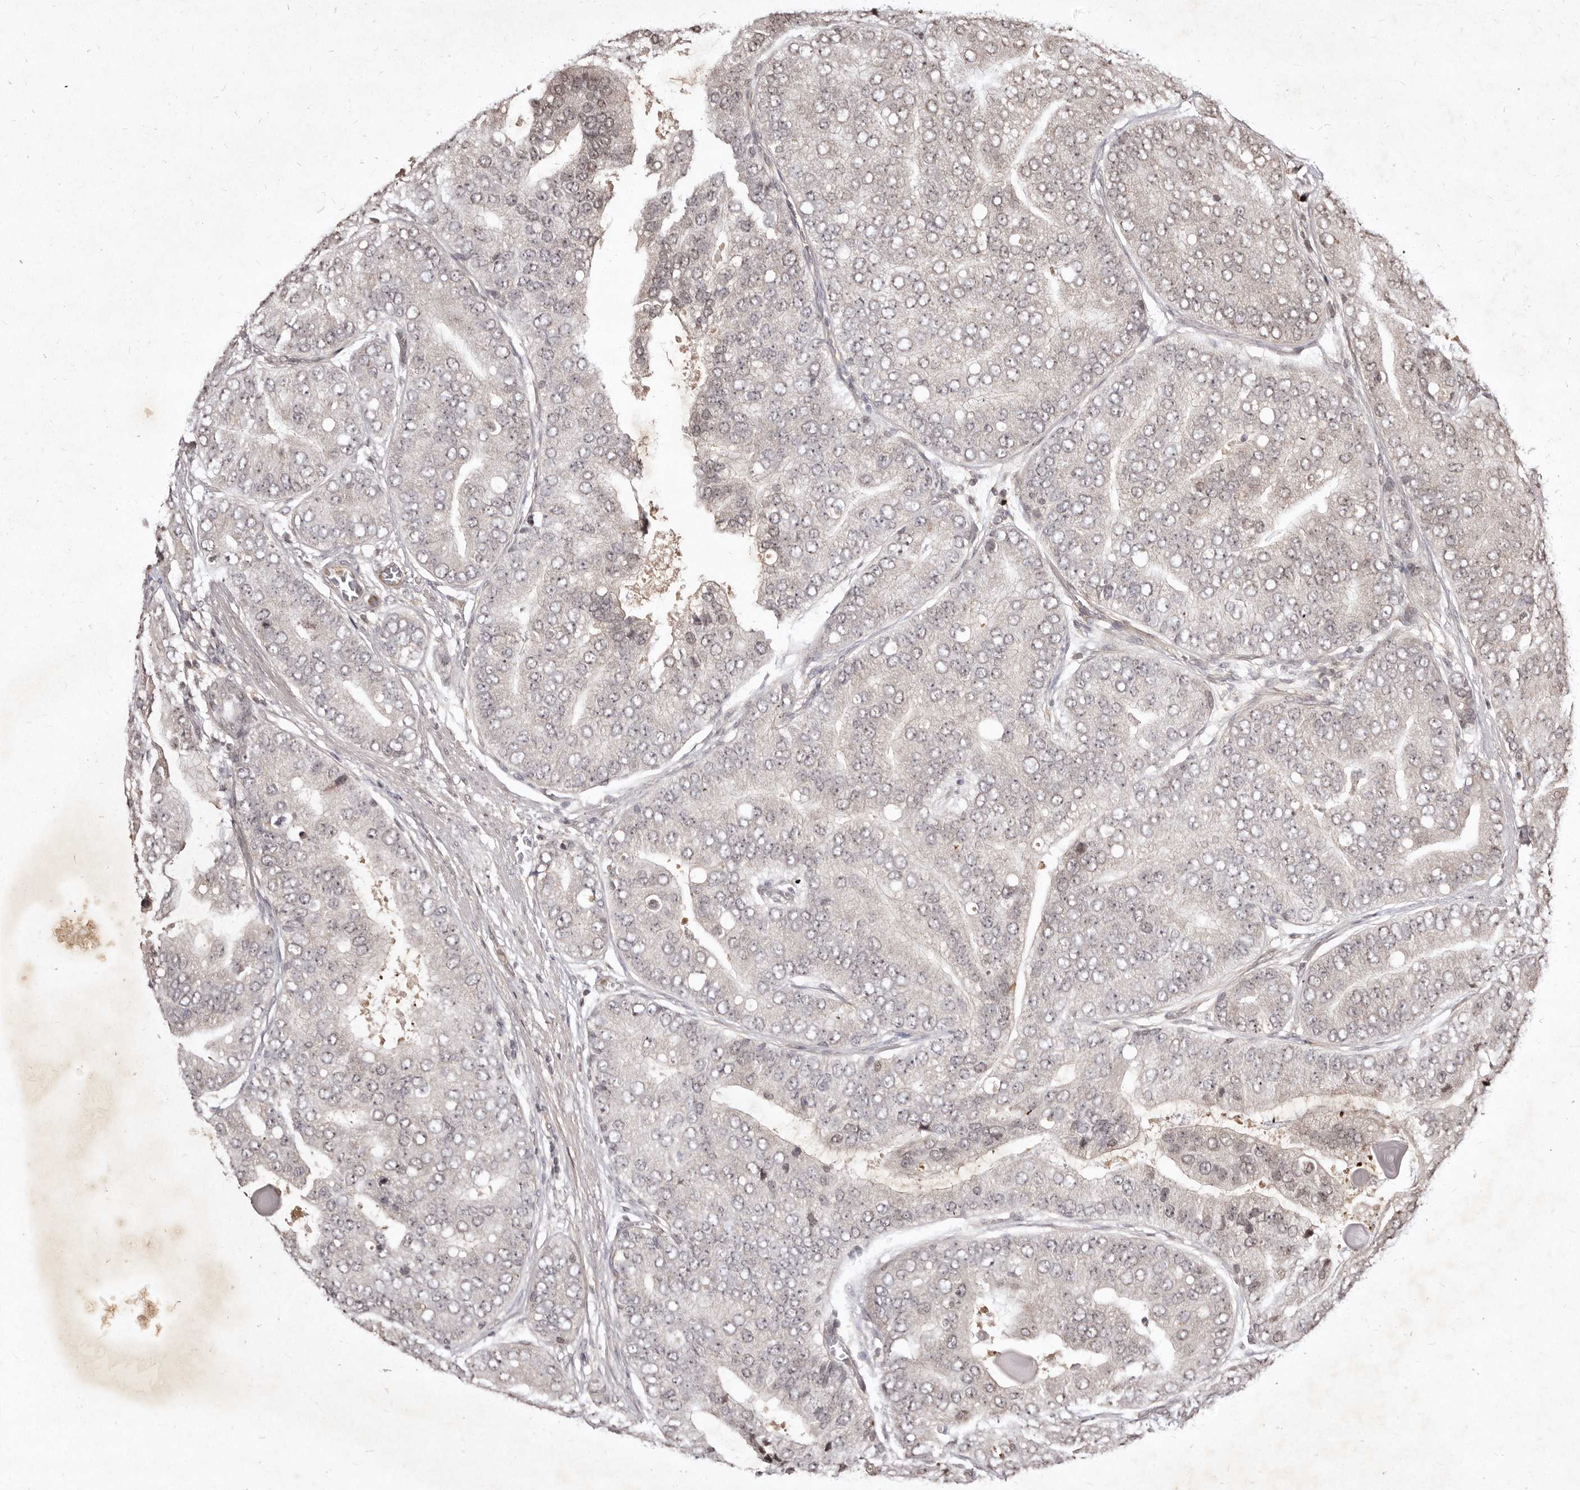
{"staining": {"intensity": "negative", "quantity": "none", "location": "none"}, "tissue": "prostate cancer", "cell_type": "Tumor cells", "image_type": "cancer", "snomed": [{"axis": "morphology", "description": "Adenocarcinoma, High grade"}, {"axis": "topography", "description": "Prostate"}], "caption": "There is no significant expression in tumor cells of prostate cancer (adenocarcinoma (high-grade)).", "gene": "LCORL", "patient": {"sex": "male", "age": 70}}